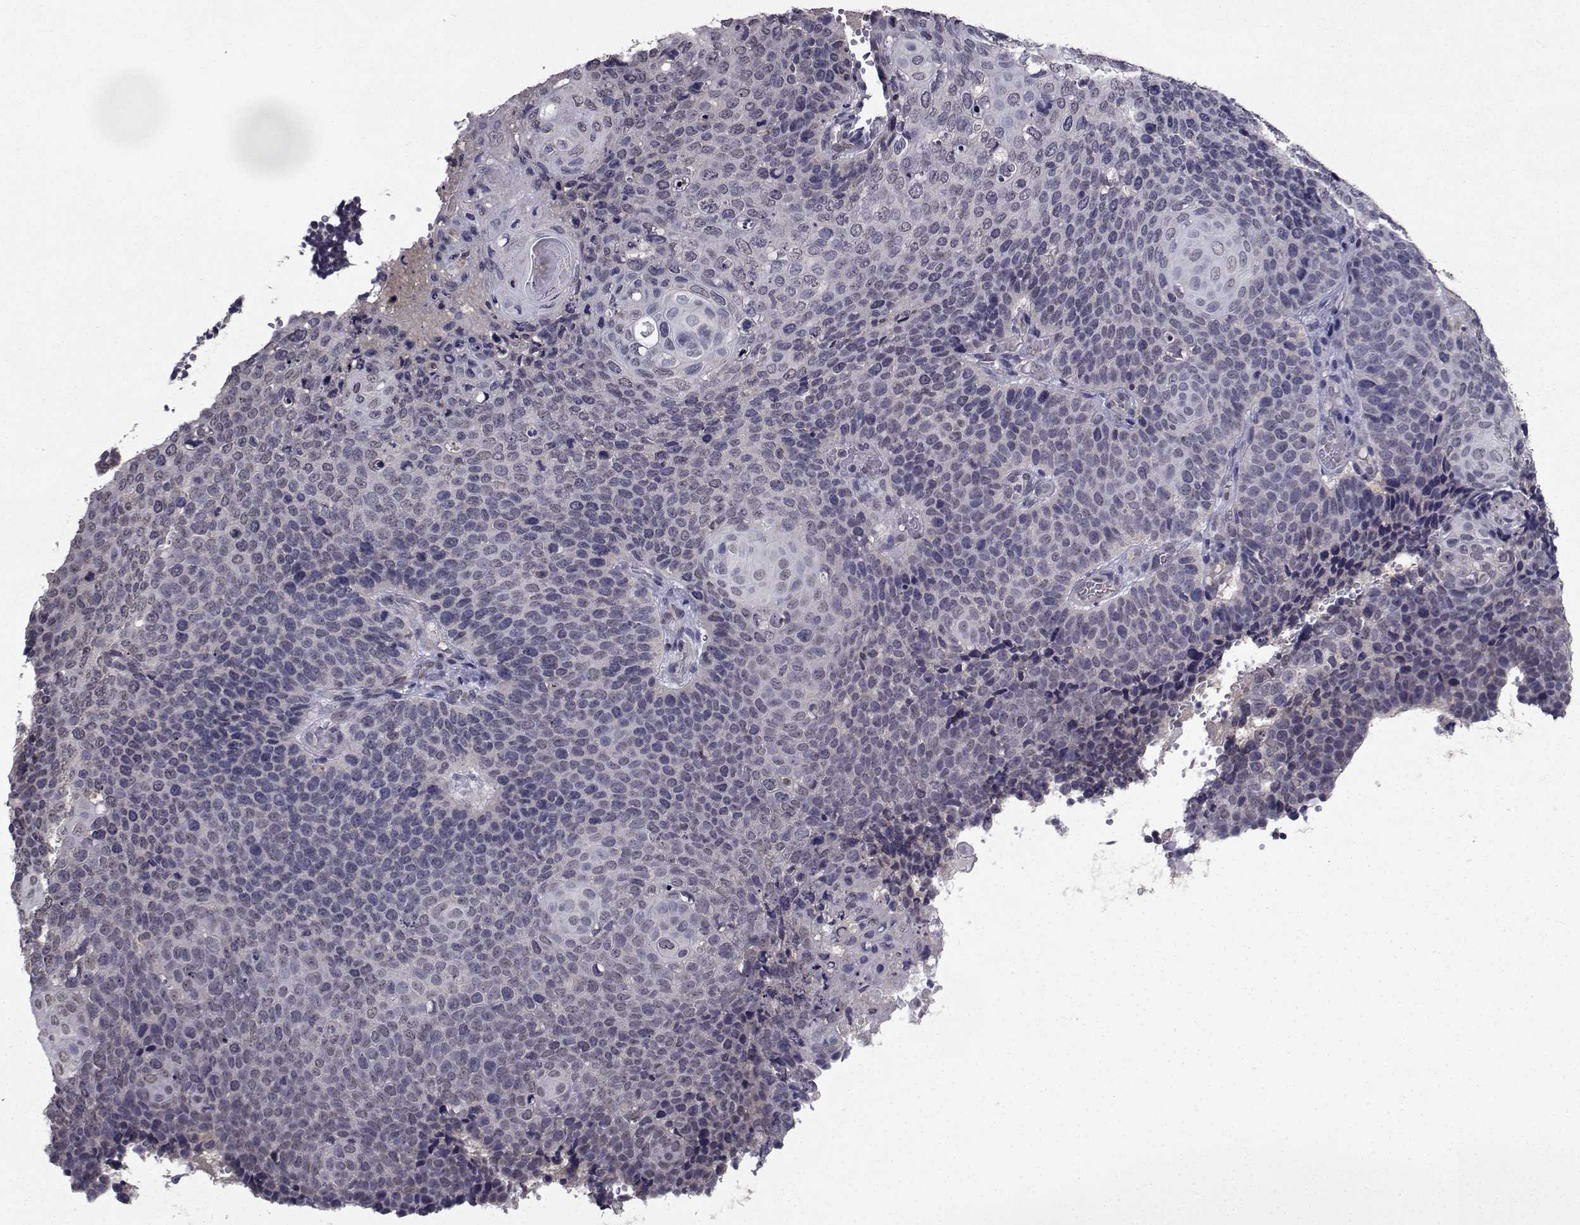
{"staining": {"intensity": "negative", "quantity": "none", "location": "none"}, "tissue": "cervical cancer", "cell_type": "Tumor cells", "image_type": "cancer", "snomed": [{"axis": "morphology", "description": "Squamous cell carcinoma, NOS"}, {"axis": "topography", "description": "Cervix"}], "caption": "Tumor cells show no significant protein staining in cervical cancer.", "gene": "CYP2S1", "patient": {"sex": "female", "age": 39}}